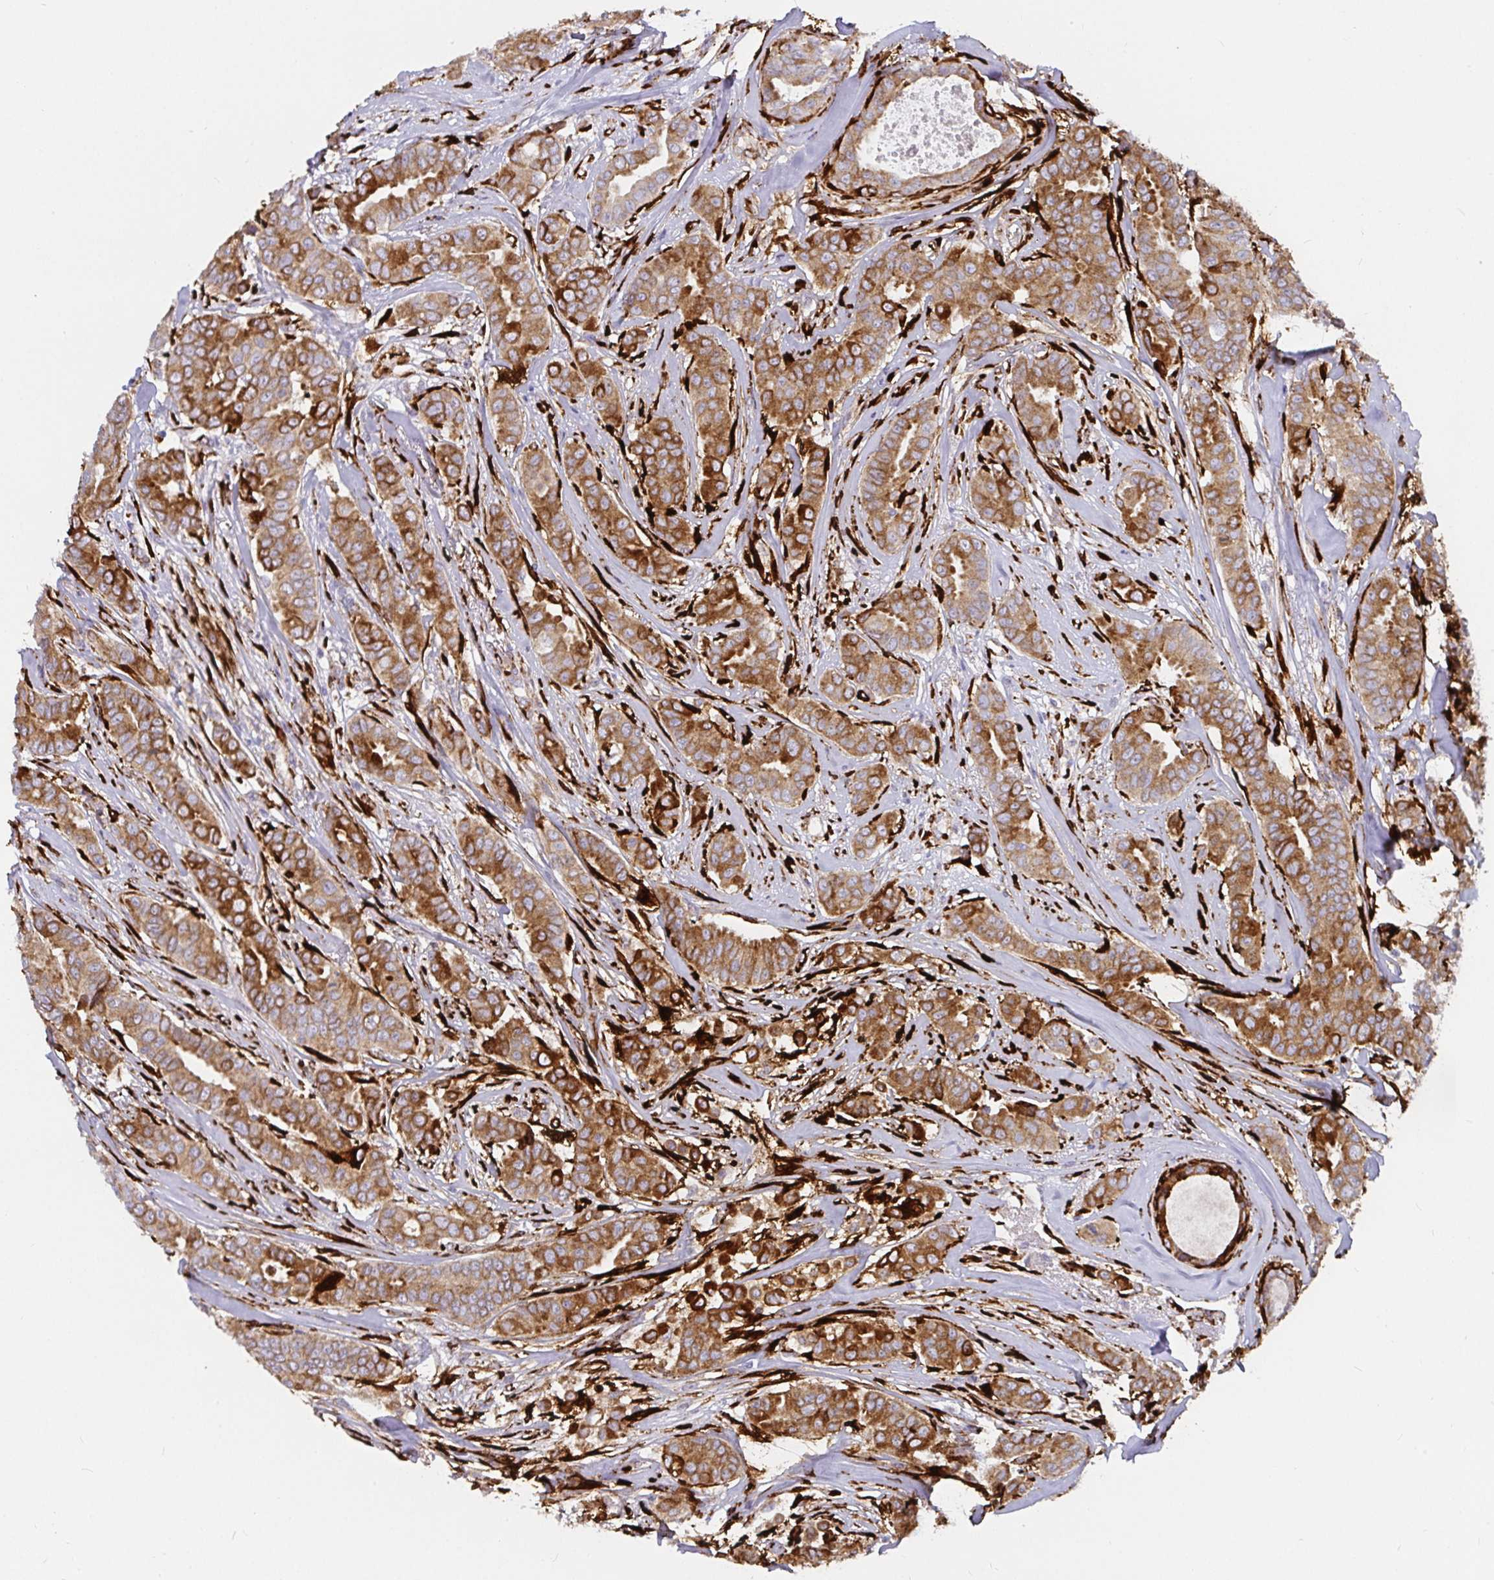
{"staining": {"intensity": "moderate", "quantity": ">75%", "location": "cytoplasmic/membranous"}, "tissue": "breast cancer", "cell_type": "Tumor cells", "image_type": "cancer", "snomed": [{"axis": "morphology", "description": "Duct carcinoma"}, {"axis": "topography", "description": "Breast"}], "caption": "Protein expression analysis of human breast cancer reveals moderate cytoplasmic/membranous positivity in approximately >75% of tumor cells. The protein of interest is shown in brown color, while the nuclei are stained blue.", "gene": "P4HA2", "patient": {"sex": "female", "age": 45}}